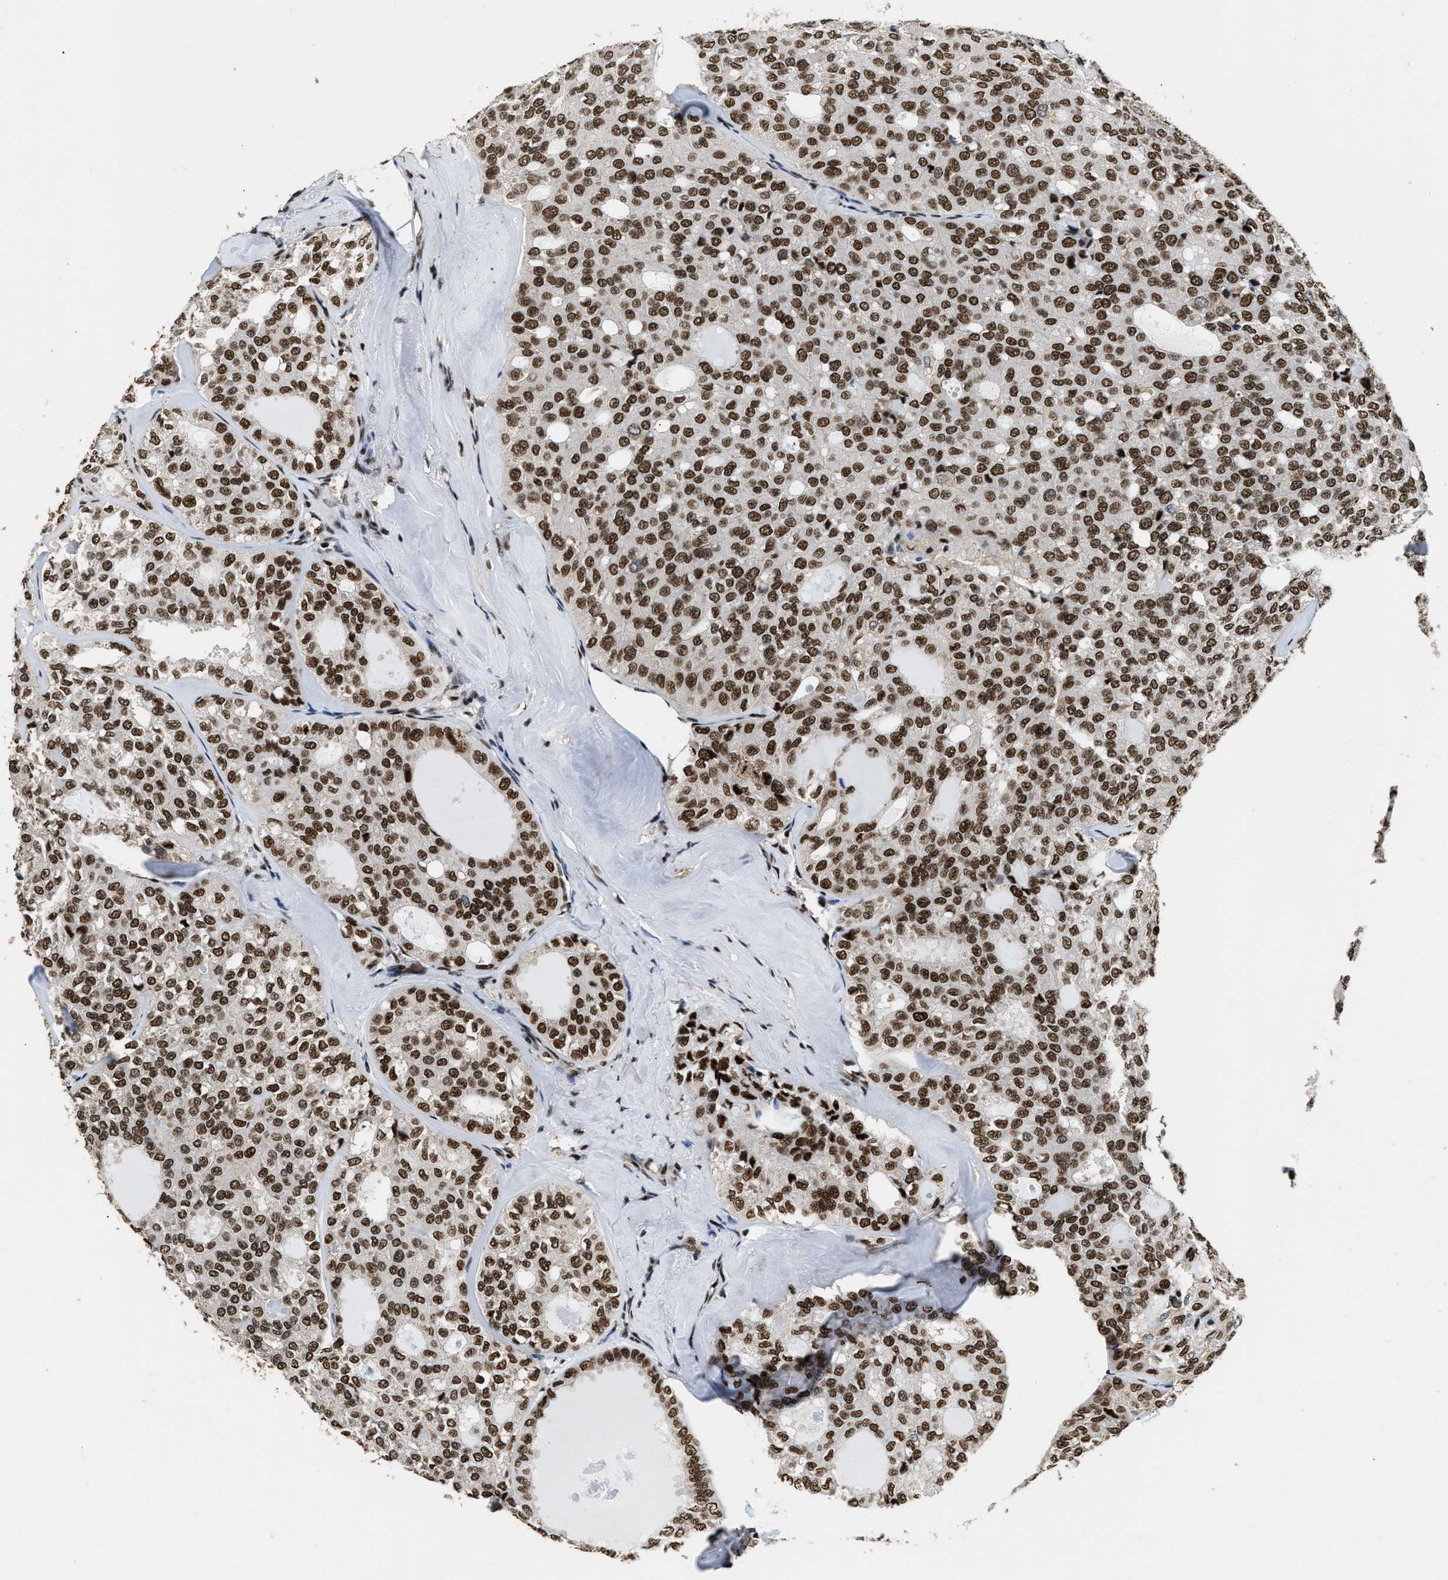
{"staining": {"intensity": "moderate", "quantity": ">75%", "location": "nuclear"}, "tissue": "thyroid cancer", "cell_type": "Tumor cells", "image_type": "cancer", "snomed": [{"axis": "morphology", "description": "Follicular adenoma carcinoma, NOS"}, {"axis": "topography", "description": "Thyroid gland"}], "caption": "Immunohistochemistry of human thyroid cancer reveals medium levels of moderate nuclear staining in approximately >75% of tumor cells.", "gene": "RAD21", "patient": {"sex": "male", "age": 75}}